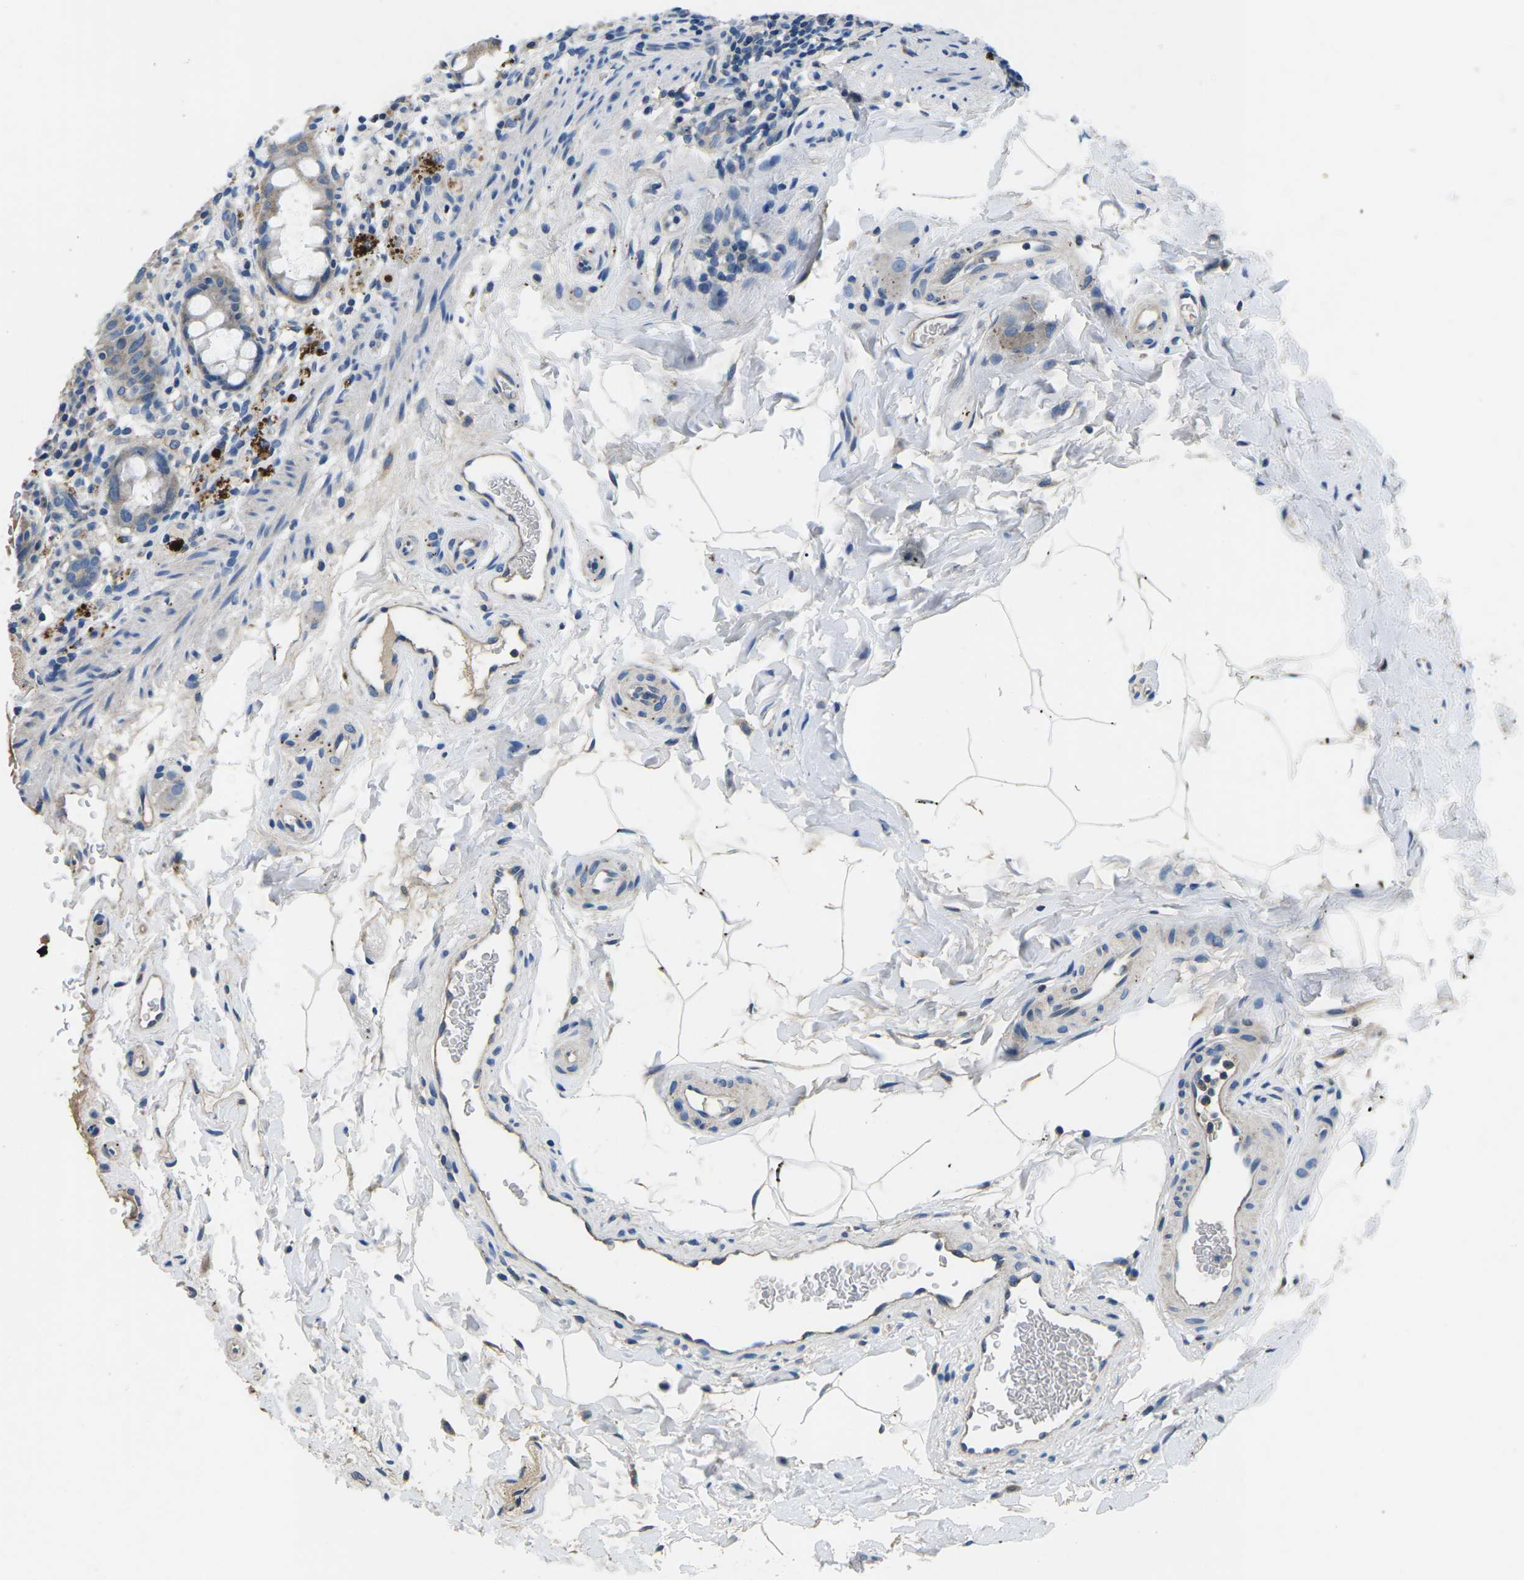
{"staining": {"intensity": "weak", "quantity": "<25%", "location": "cytoplasmic/membranous"}, "tissue": "rectum", "cell_type": "Glandular cells", "image_type": "normal", "snomed": [{"axis": "morphology", "description": "Normal tissue, NOS"}, {"axis": "topography", "description": "Rectum"}], "caption": "DAB (3,3'-diaminobenzidine) immunohistochemical staining of benign human rectum reveals no significant staining in glandular cells. The staining is performed using DAB brown chromogen with nuclei counter-stained in using hematoxylin.", "gene": "PDCD6IP", "patient": {"sex": "male", "age": 44}}